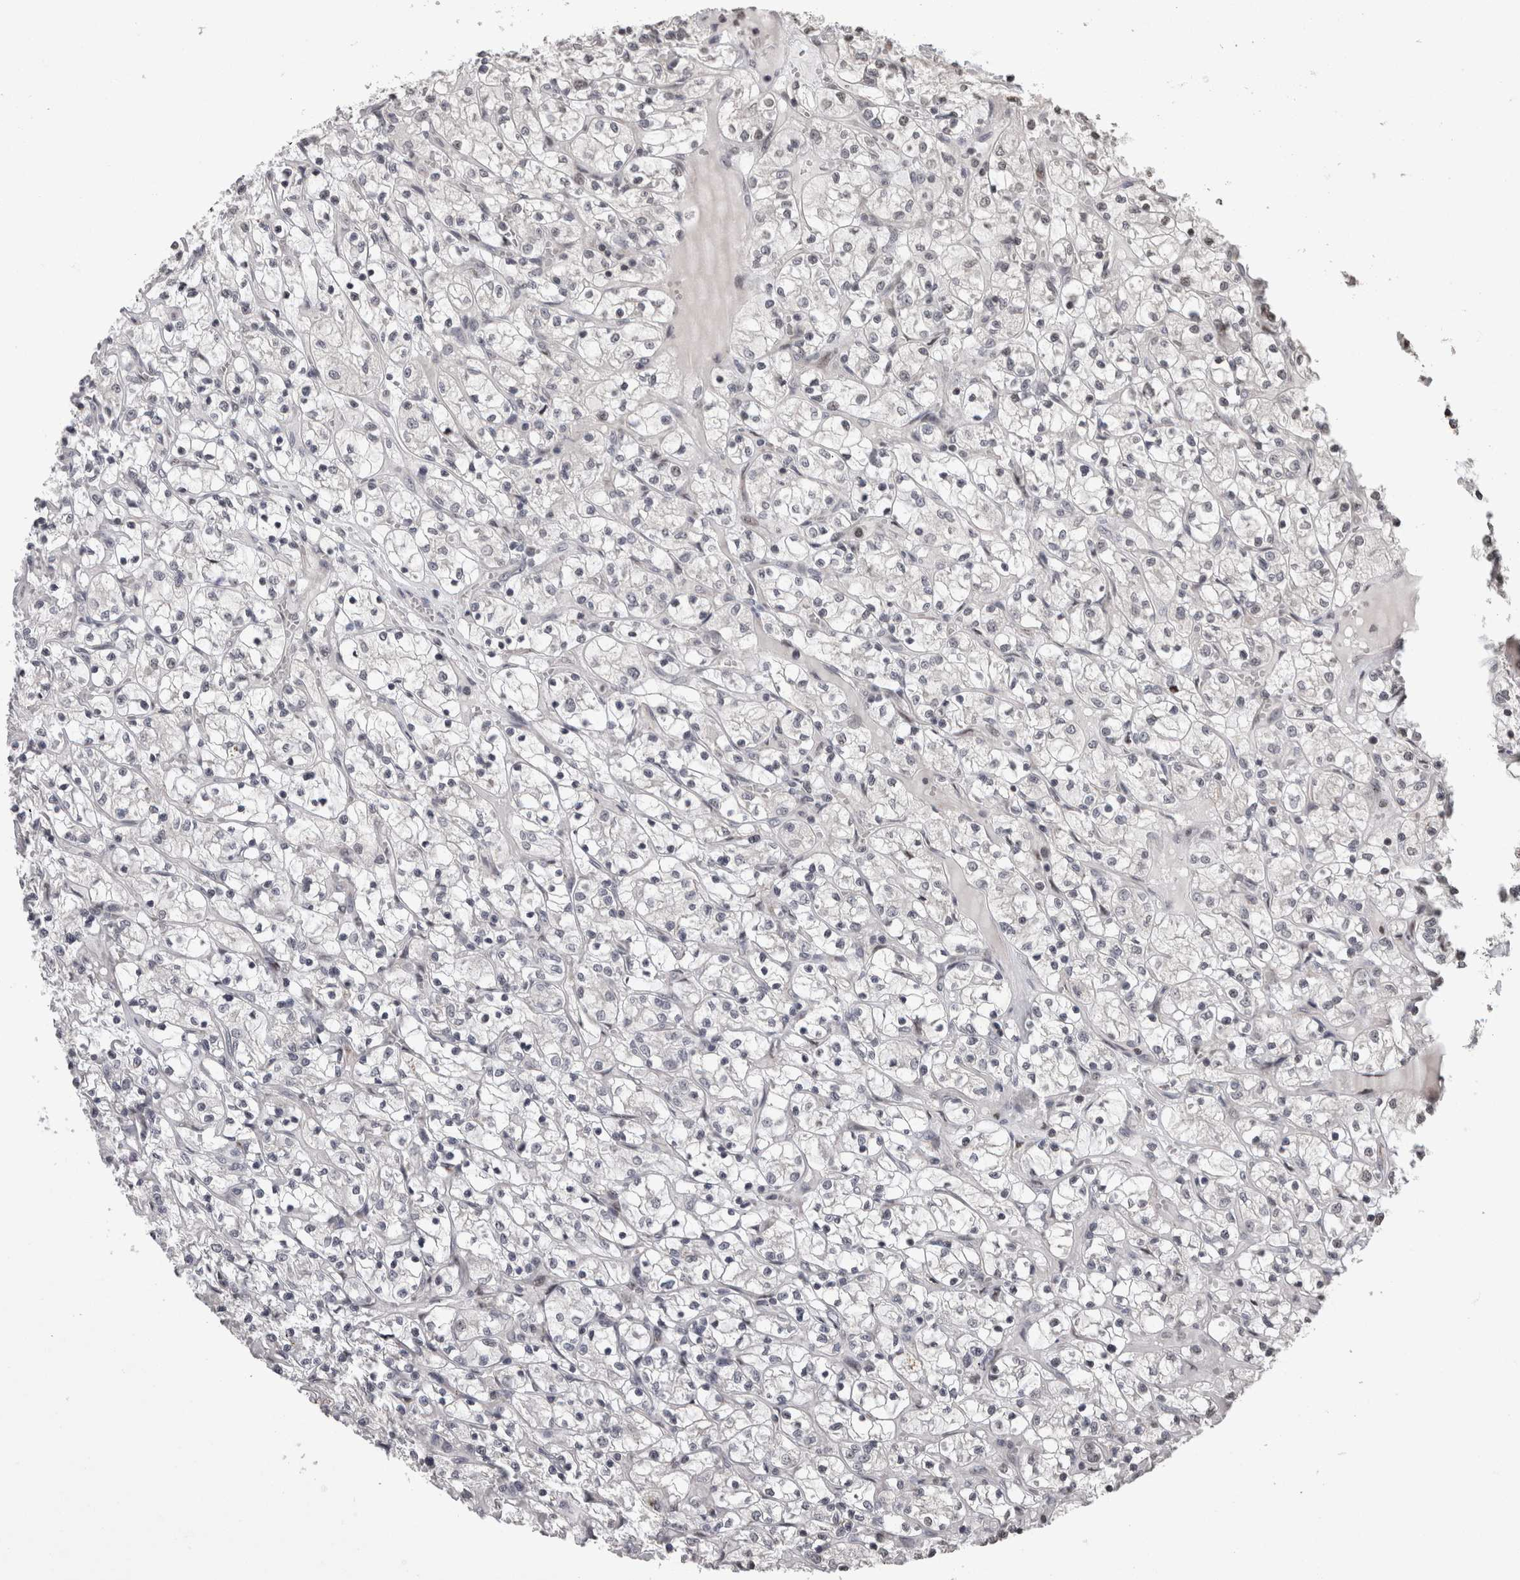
{"staining": {"intensity": "negative", "quantity": "none", "location": "none"}, "tissue": "renal cancer", "cell_type": "Tumor cells", "image_type": "cancer", "snomed": [{"axis": "morphology", "description": "Adenocarcinoma, NOS"}, {"axis": "topography", "description": "Kidney"}], "caption": "The micrograph exhibits no staining of tumor cells in renal cancer. The staining is performed using DAB brown chromogen with nuclei counter-stained in using hematoxylin.", "gene": "ZBTB11", "patient": {"sex": "female", "age": 69}}